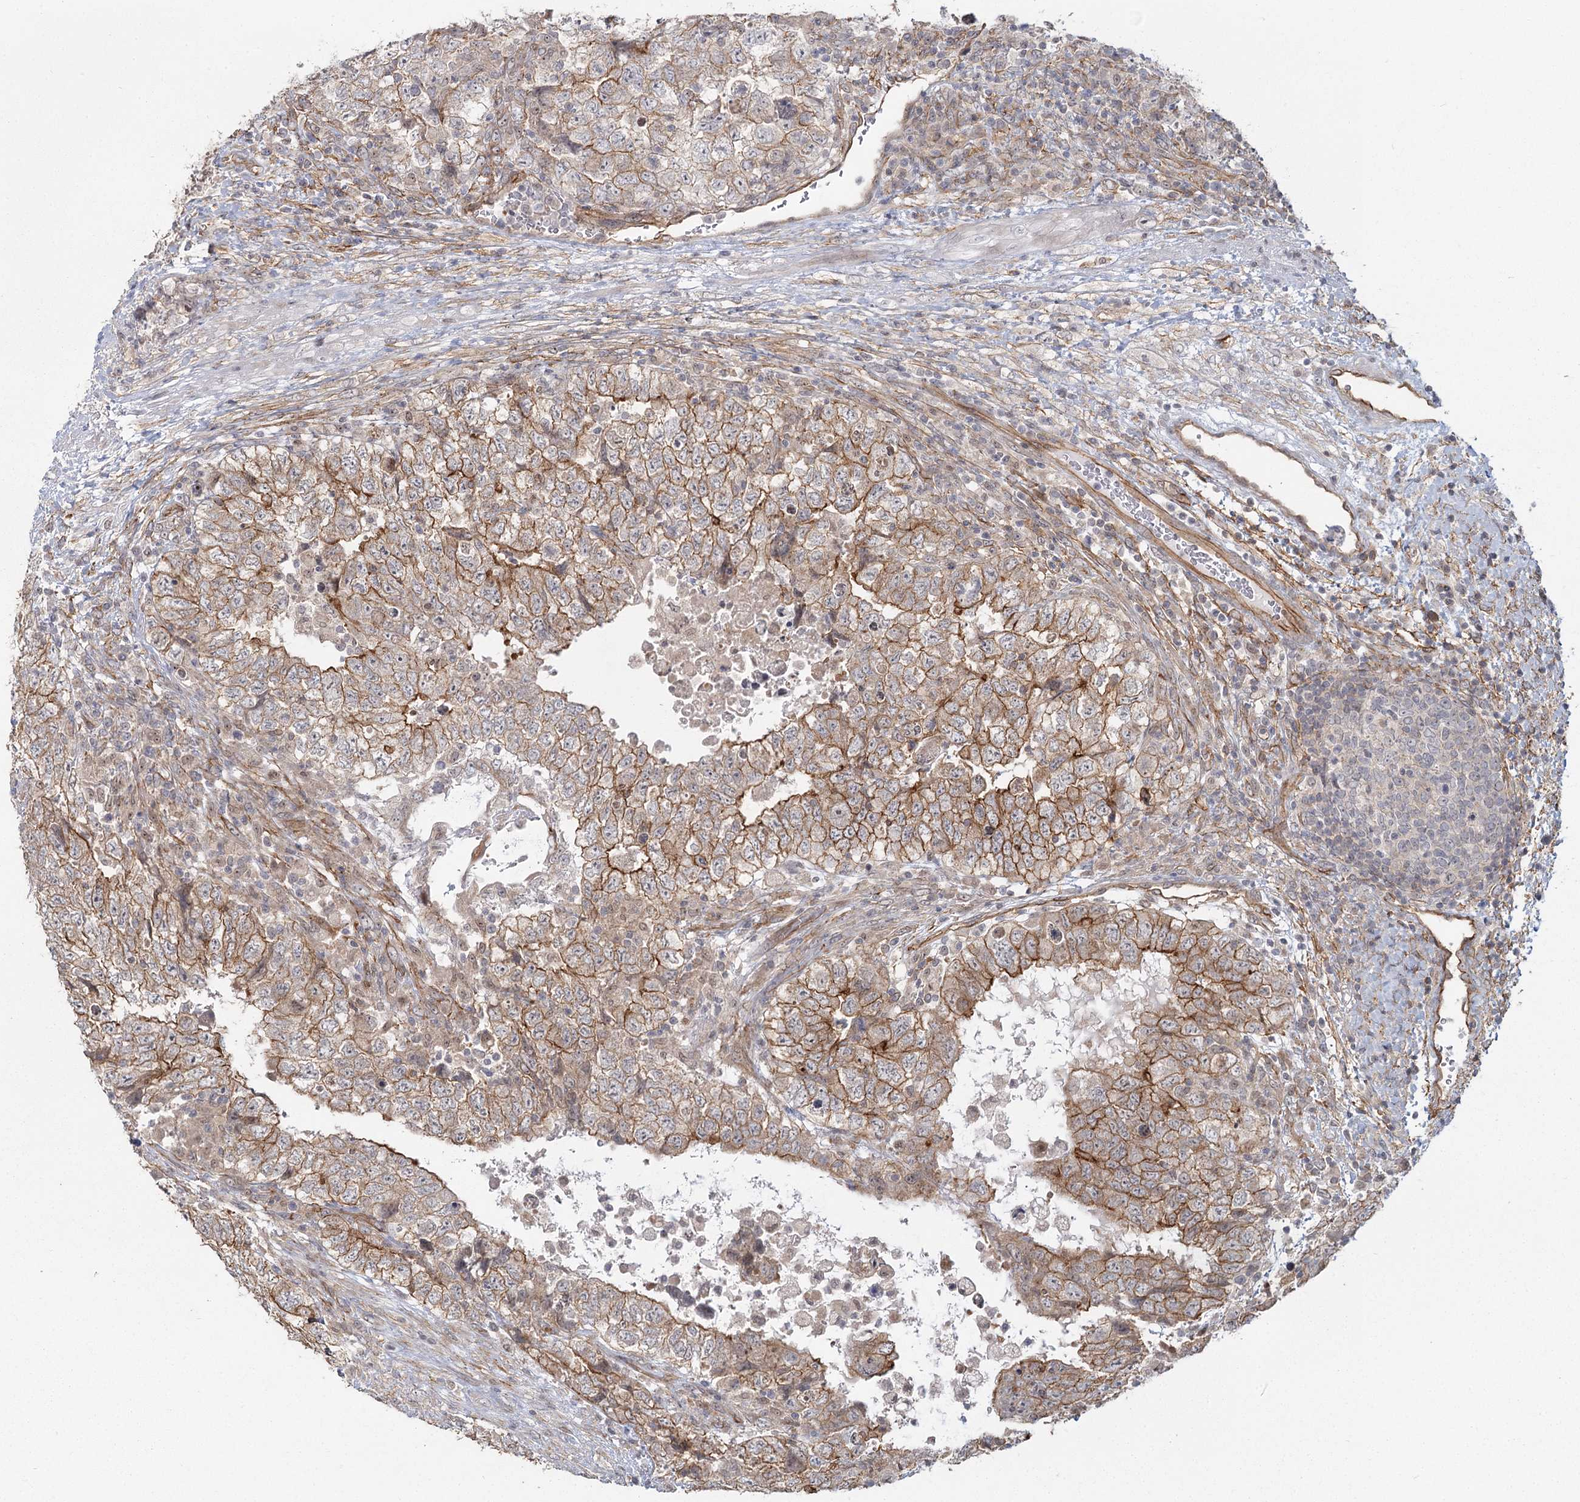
{"staining": {"intensity": "moderate", "quantity": ">75%", "location": "cytoplasmic/membranous"}, "tissue": "testis cancer", "cell_type": "Tumor cells", "image_type": "cancer", "snomed": [{"axis": "morphology", "description": "Carcinoma, Embryonal, NOS"}, {"axis": "topography", "description": "Testis"}], "caption": "Immunohistochemistry photomicrograph of neoplastic tissue: human testis embryonal carcinoma stained using IHC displays medium levels of moderate protein expression localized specifically in the cytoplasmic/membranous of tumor cells, appearing as a cytoplasmic/membranous brown color.", "gene": "RPP14", "patient": {"sex": "male", "age": 37}}